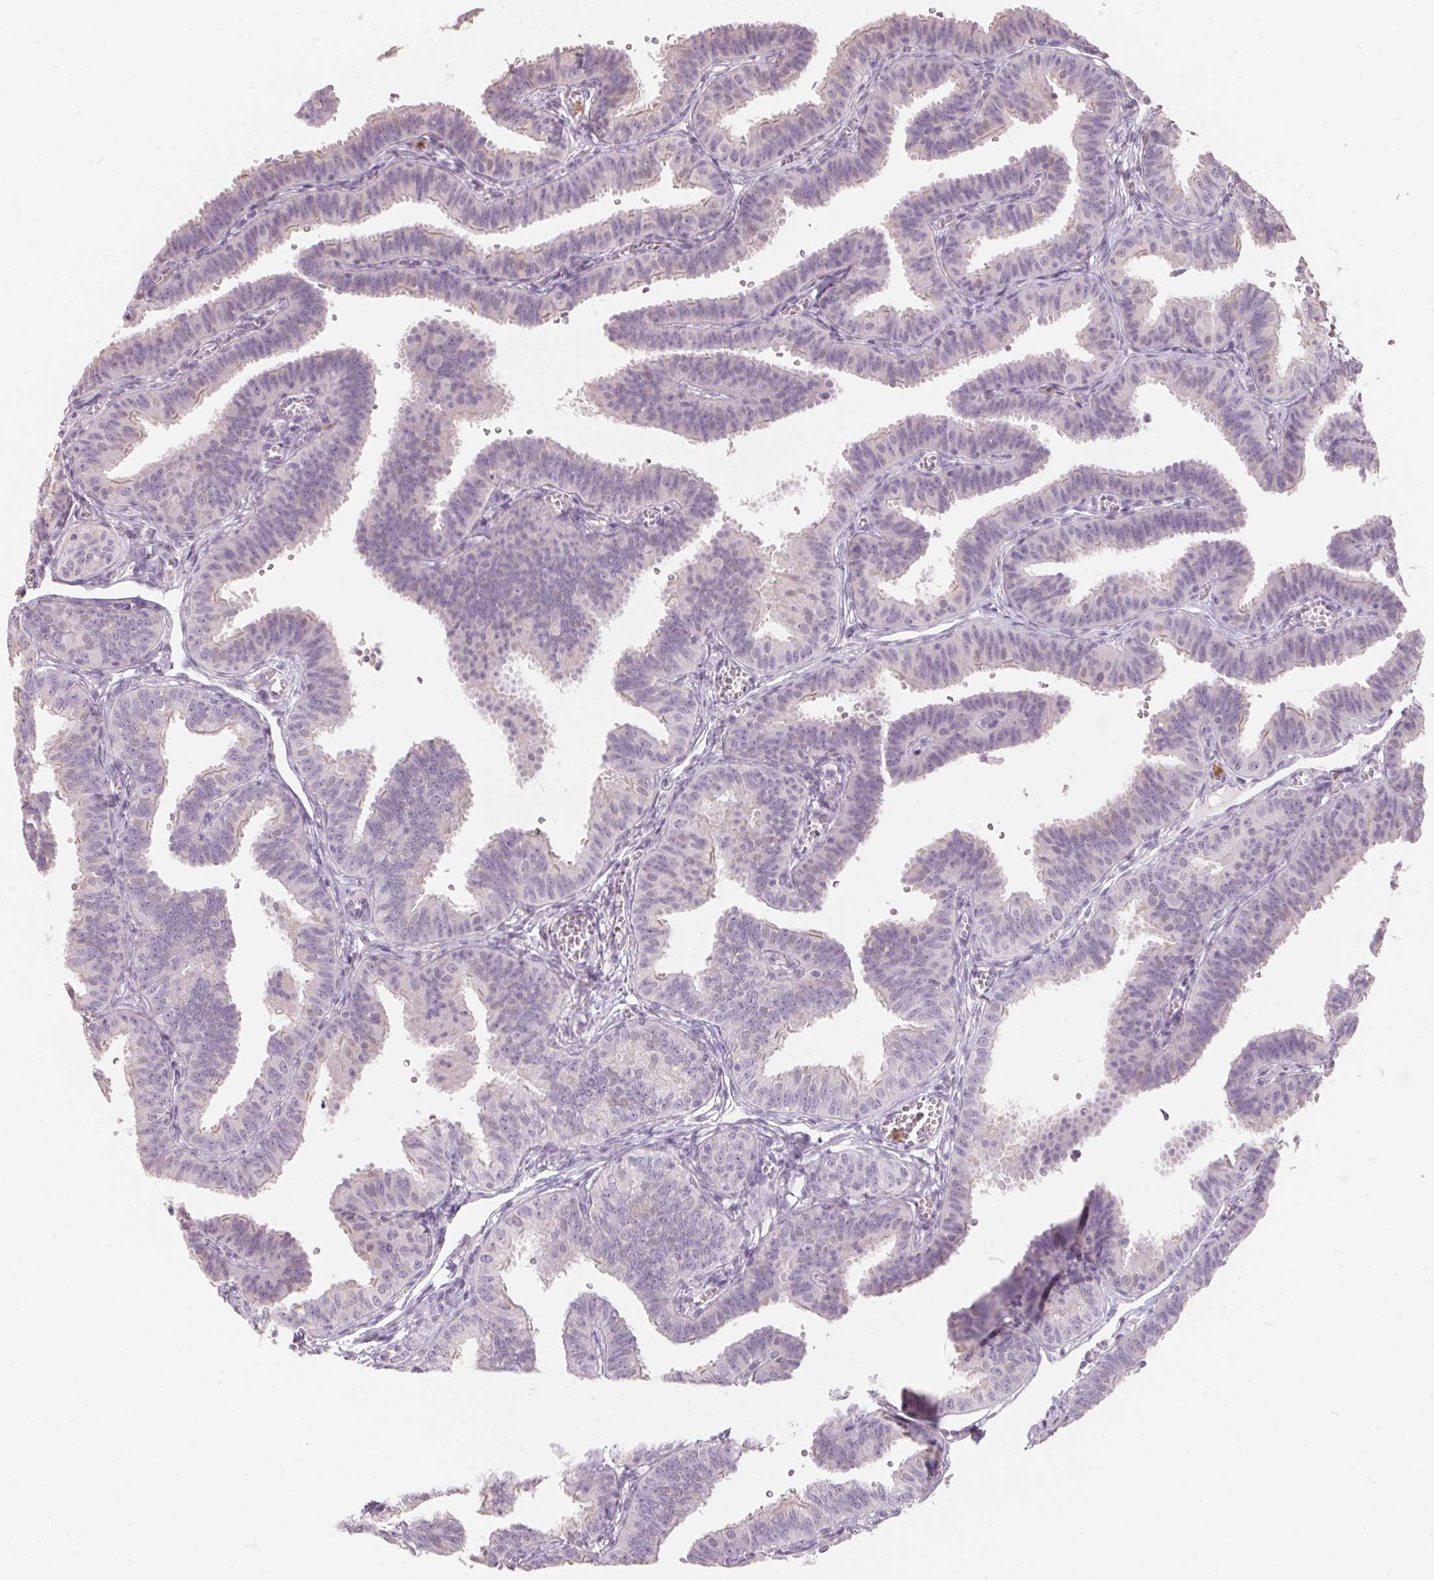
{"staining": {"intensity": "negative", "quantity": "none", "location": "none"}, "tissue": "fallopian tube", "cell_type": "Glandular cells", "image_type": "normal", "snomed": [{"axis": "morphology", "description": "Normal tissue, NOS"}, {"axis": "topography", "description": "Fallopian tube"}], "caption": "IHC histopathology image of normal fallopian tube stained for a protein (brown), which reveals no expression in glandular cells. (Immunohistochemistry (ihc), brightfield microscopy, high magnification).", "gene": "SERPINB1", "patient": {"sex": "female", "age": 25}}